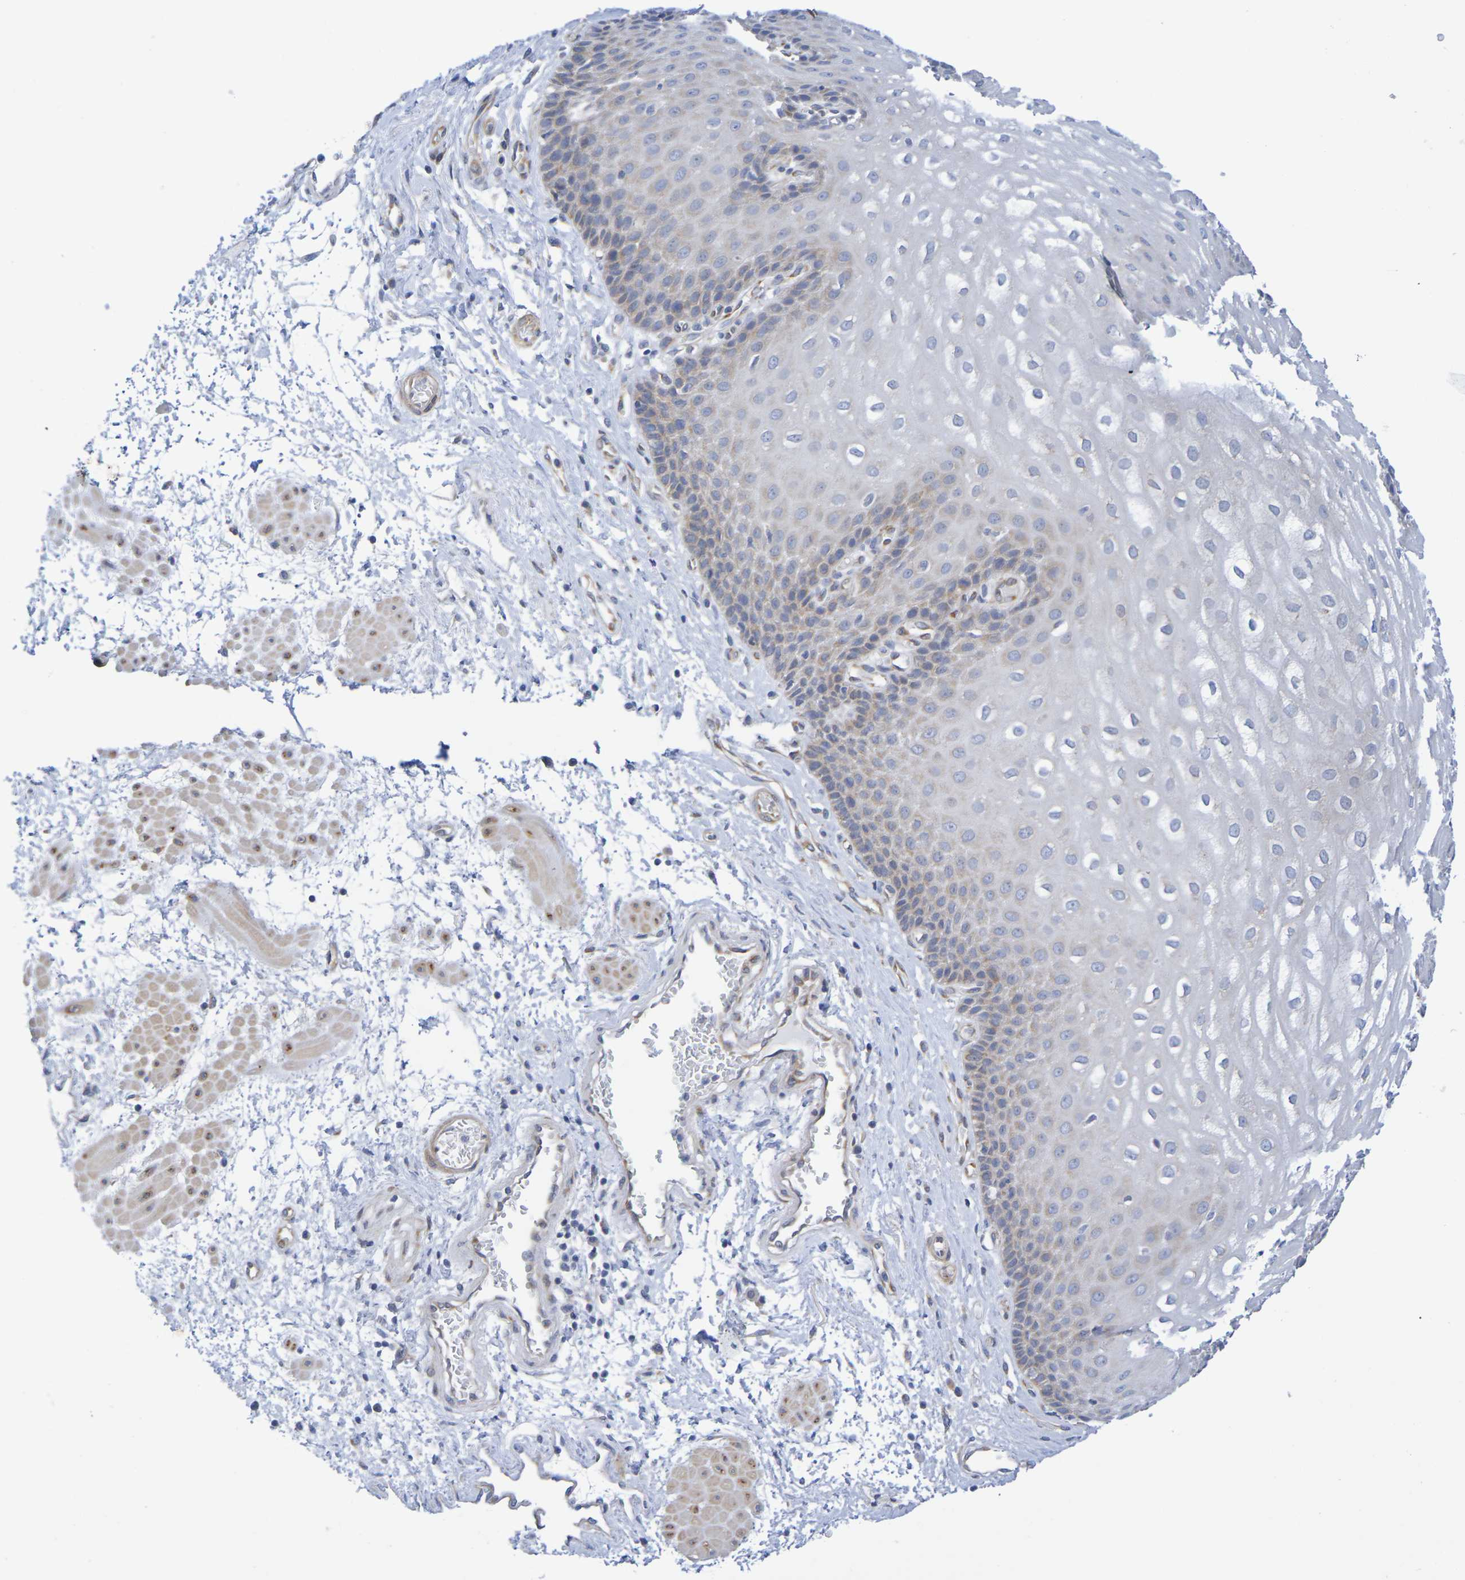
{"staining": {"intensity": "weak", "quantity": "<25%", "location": "cytoplasmic/membranous"}, "tissue": "esophagus", "cell_type": "Squamous epithelial cells", "image_type": "normal", "snomed": [{"axis": "morphology", "description": "Normal tissue, NOS"}, {"axis": "topography", "description": "Esophagus"}], "caption": "A photomicrograph of esophagus stained for a protein exhibits no brown staining in squamous epithelial cells. (Stains: DAB IHC with hematoxylin counter stain, Microscopy: brightfield microscopy at high magnification).", "gene": "TMCC3", "patient": {"sex": "male", "age": 48}}